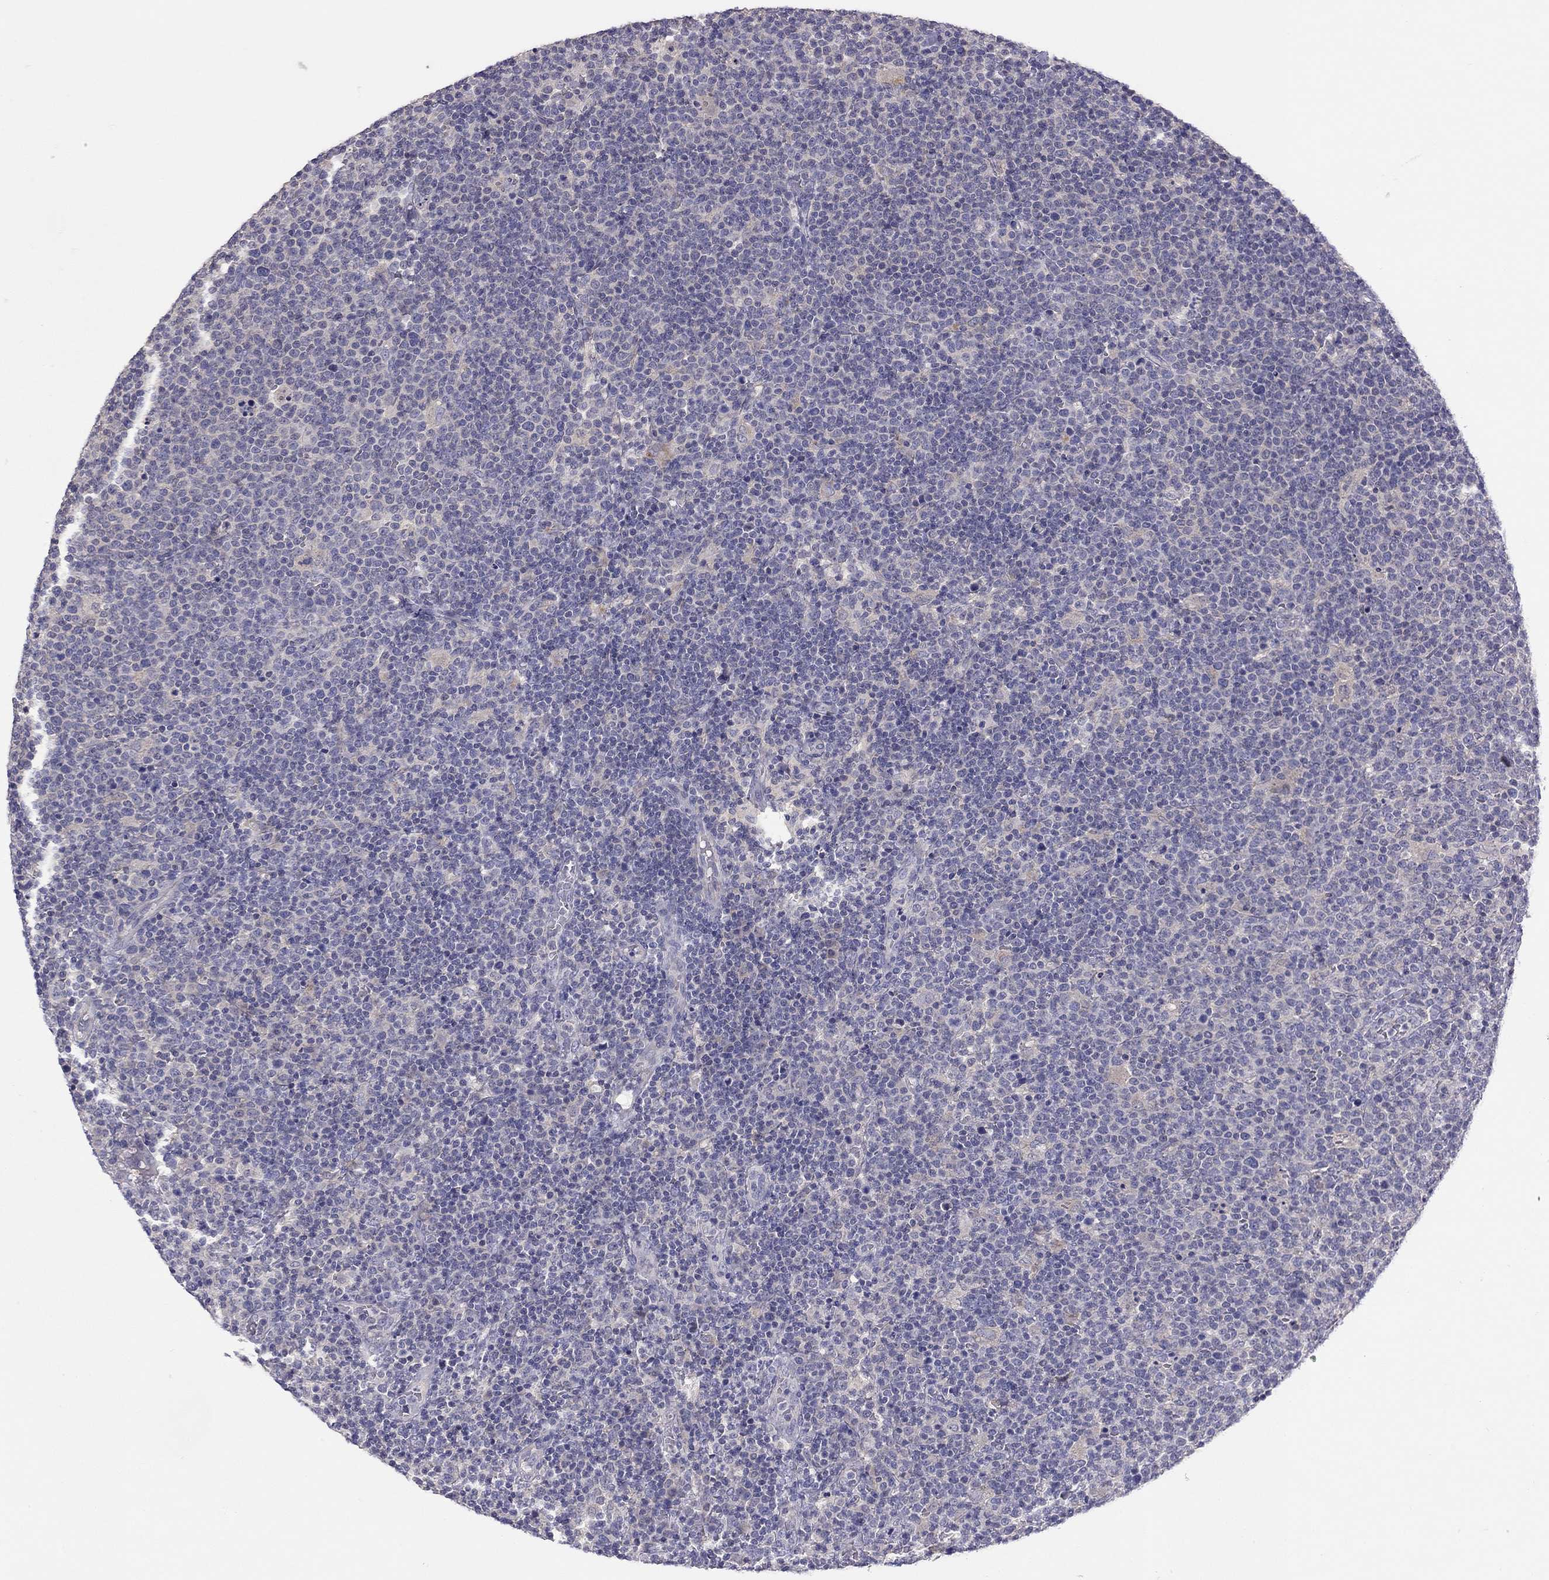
{"staining": {"intensity": "negative", "quantity": "none", "location": "none"}, "tissue": "lymphoma", "cell_type": "Tumor cells", "image_type": "cancer", "snomed": [{"axis": "morphology", "description": "Malignant lymphoma, non-Hodgkin's type, High grade"}, {"axis": "topography", "description": "Lymph node"}], "caption": "Micrograph shows no significant protein positivity in tumor cells of lymphoma.", "gene": "RTP5", "patient": {"sex": "male", "age": 61}}